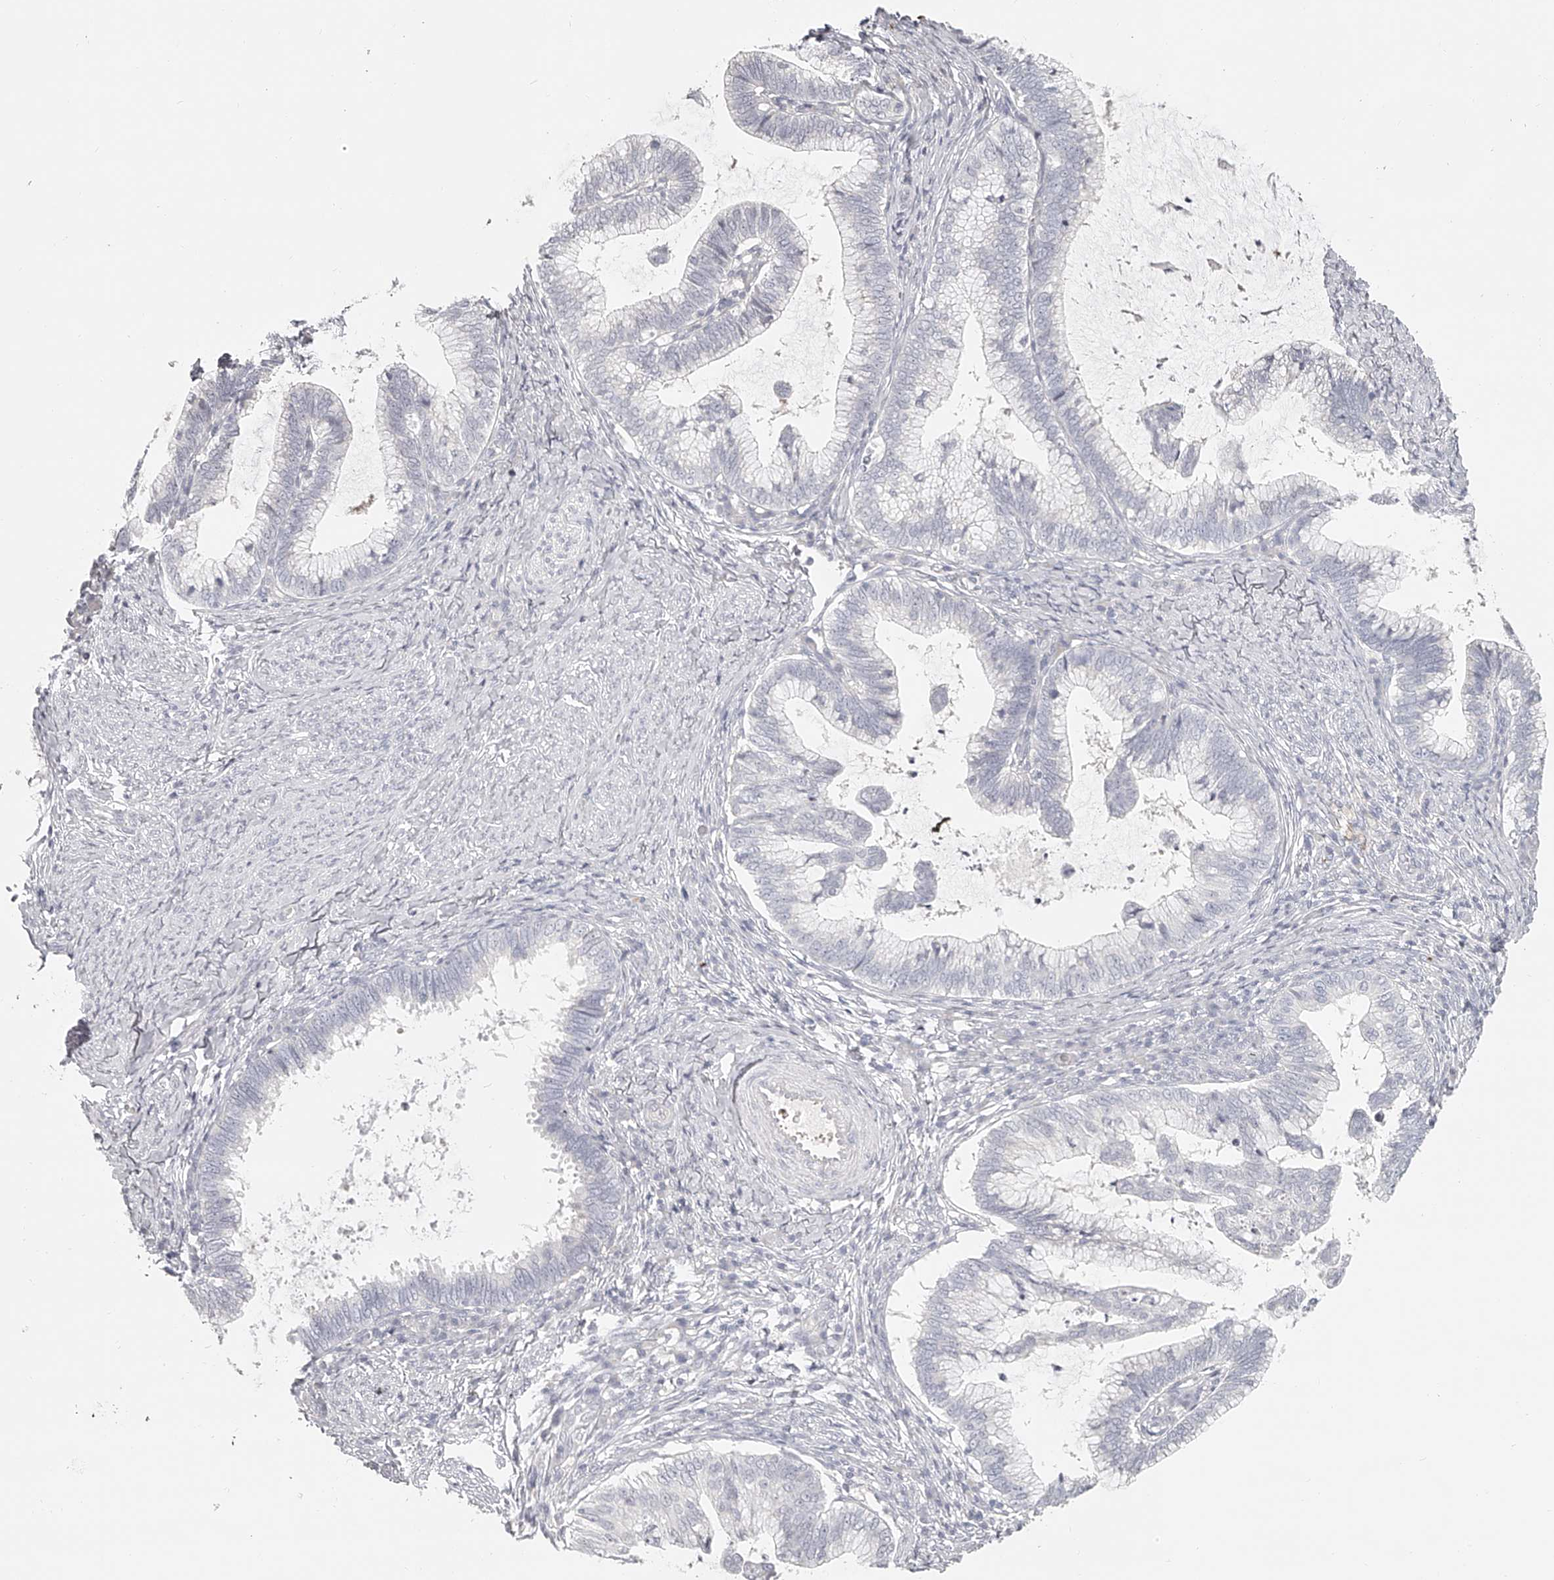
{"staining": {"intensity": "negative", "quantity": "none", "location": "none"}, "tissue": "cervical cancer", "cell_type": "Tumor cells", "image_type": "cancer", "snomed": [{"axis": "morphology", "description": "Adenocarcinoma, NOS"}, {"axis": "topography", "description": "Cervix"}], "caption": "Immunohistochemistry (IHC) photomicrograph of human cervical cancer stained for a protein (brown), which displays no positivity in tumor cells.", "gene": "ITGB3", "patient": {"sex": "female", "age": 36}}